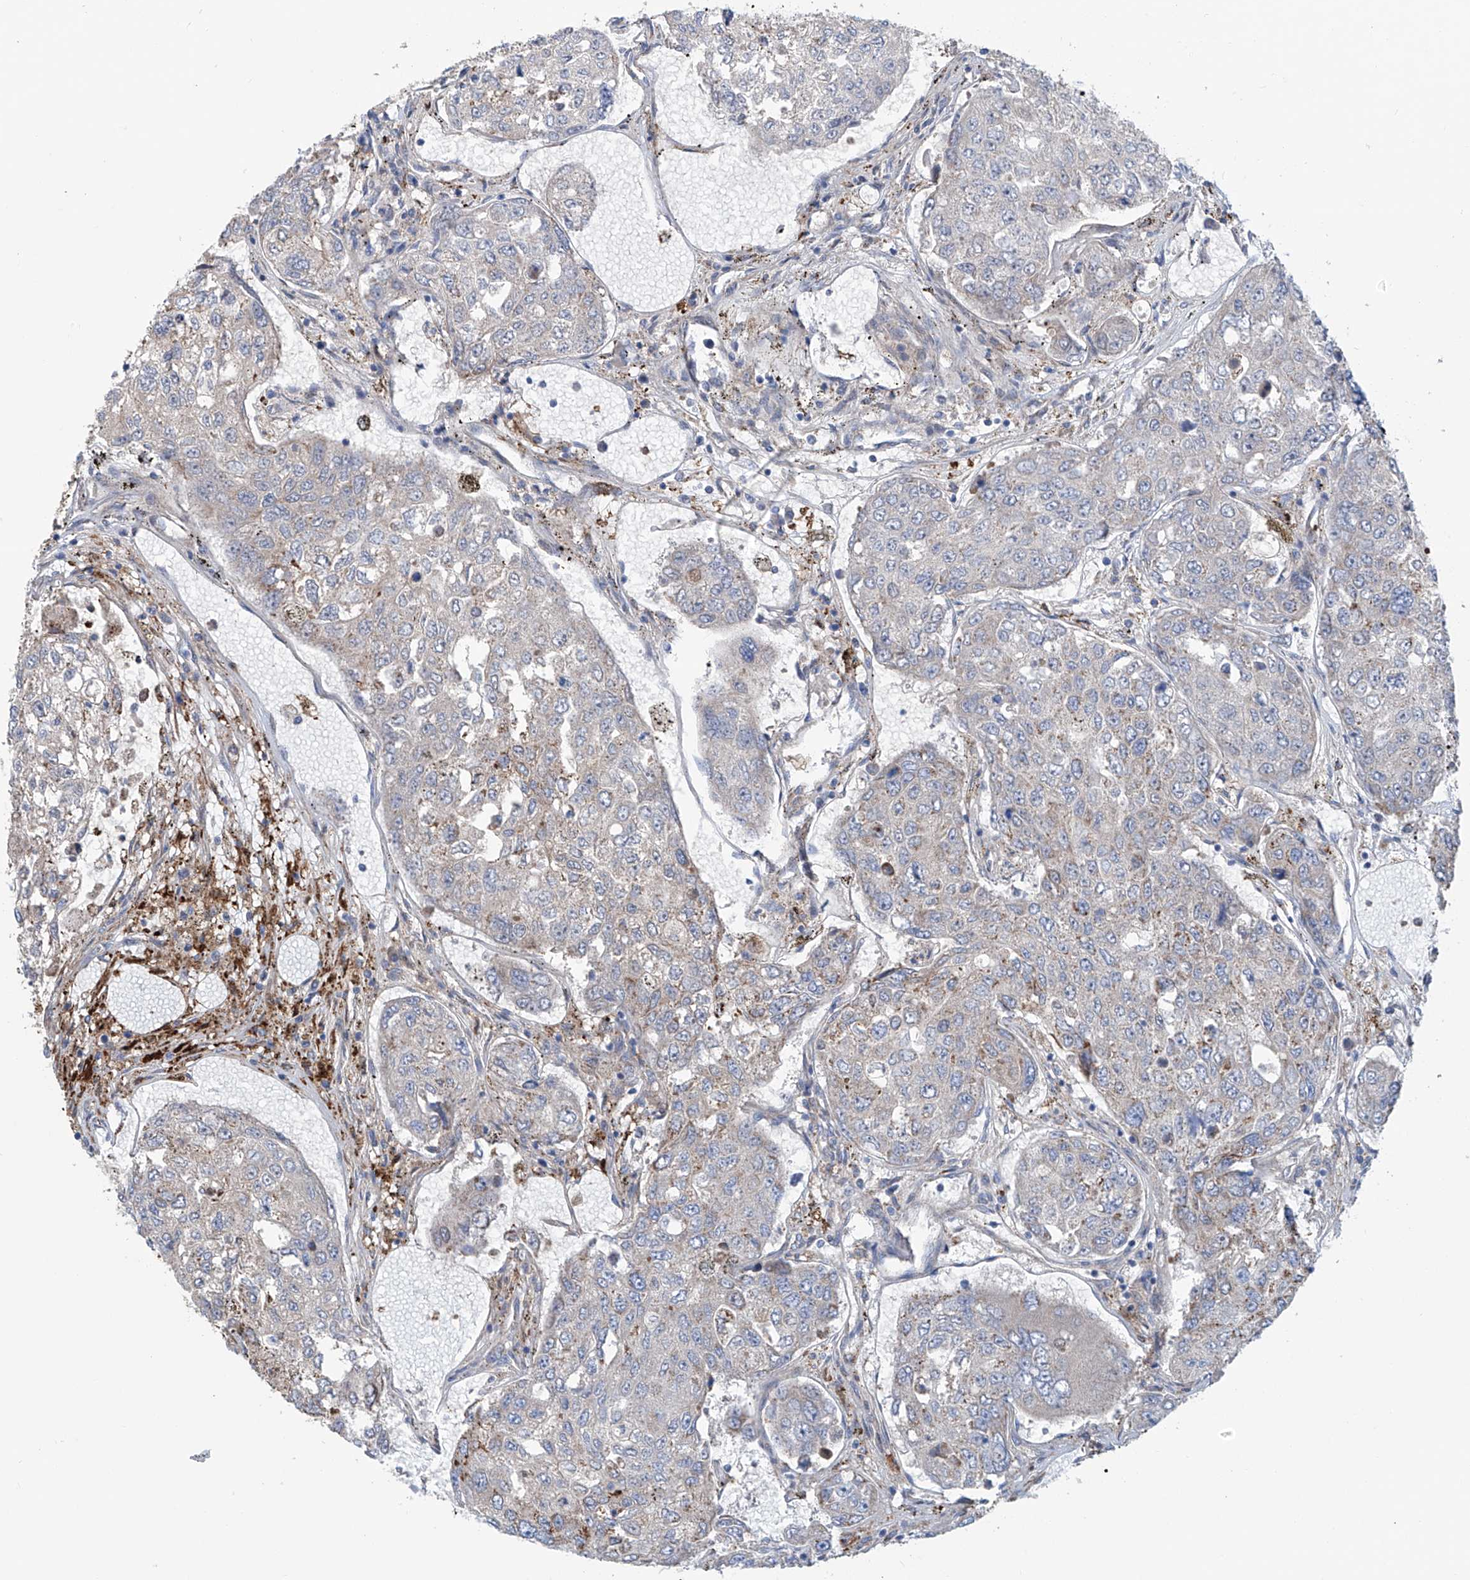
{"staining": {"intensity": "moderate", "quantity": "<25%", "location": "cytoplasmic/membranous"}, "tissue": "urothelial cancer", "cell_type": "Tumor cells", "image_type": "cancer", "snomed": [{"axis": "morphology", "description": "Urothelial carcinoma, High grade"}, {"axis": "topography", "description": "Lymph node"}, {"axis": "topography", "description": "Urinary bladder"}], "caption": "Immunohistochemical staining of human high-grade urothelial carcinoma displays moderate cytoplasmic/membranous protein positivity in approximately <25% of tumor cells.", "gene": "ALDH6A1", "patient": {"sex": "male", "age": 51}}